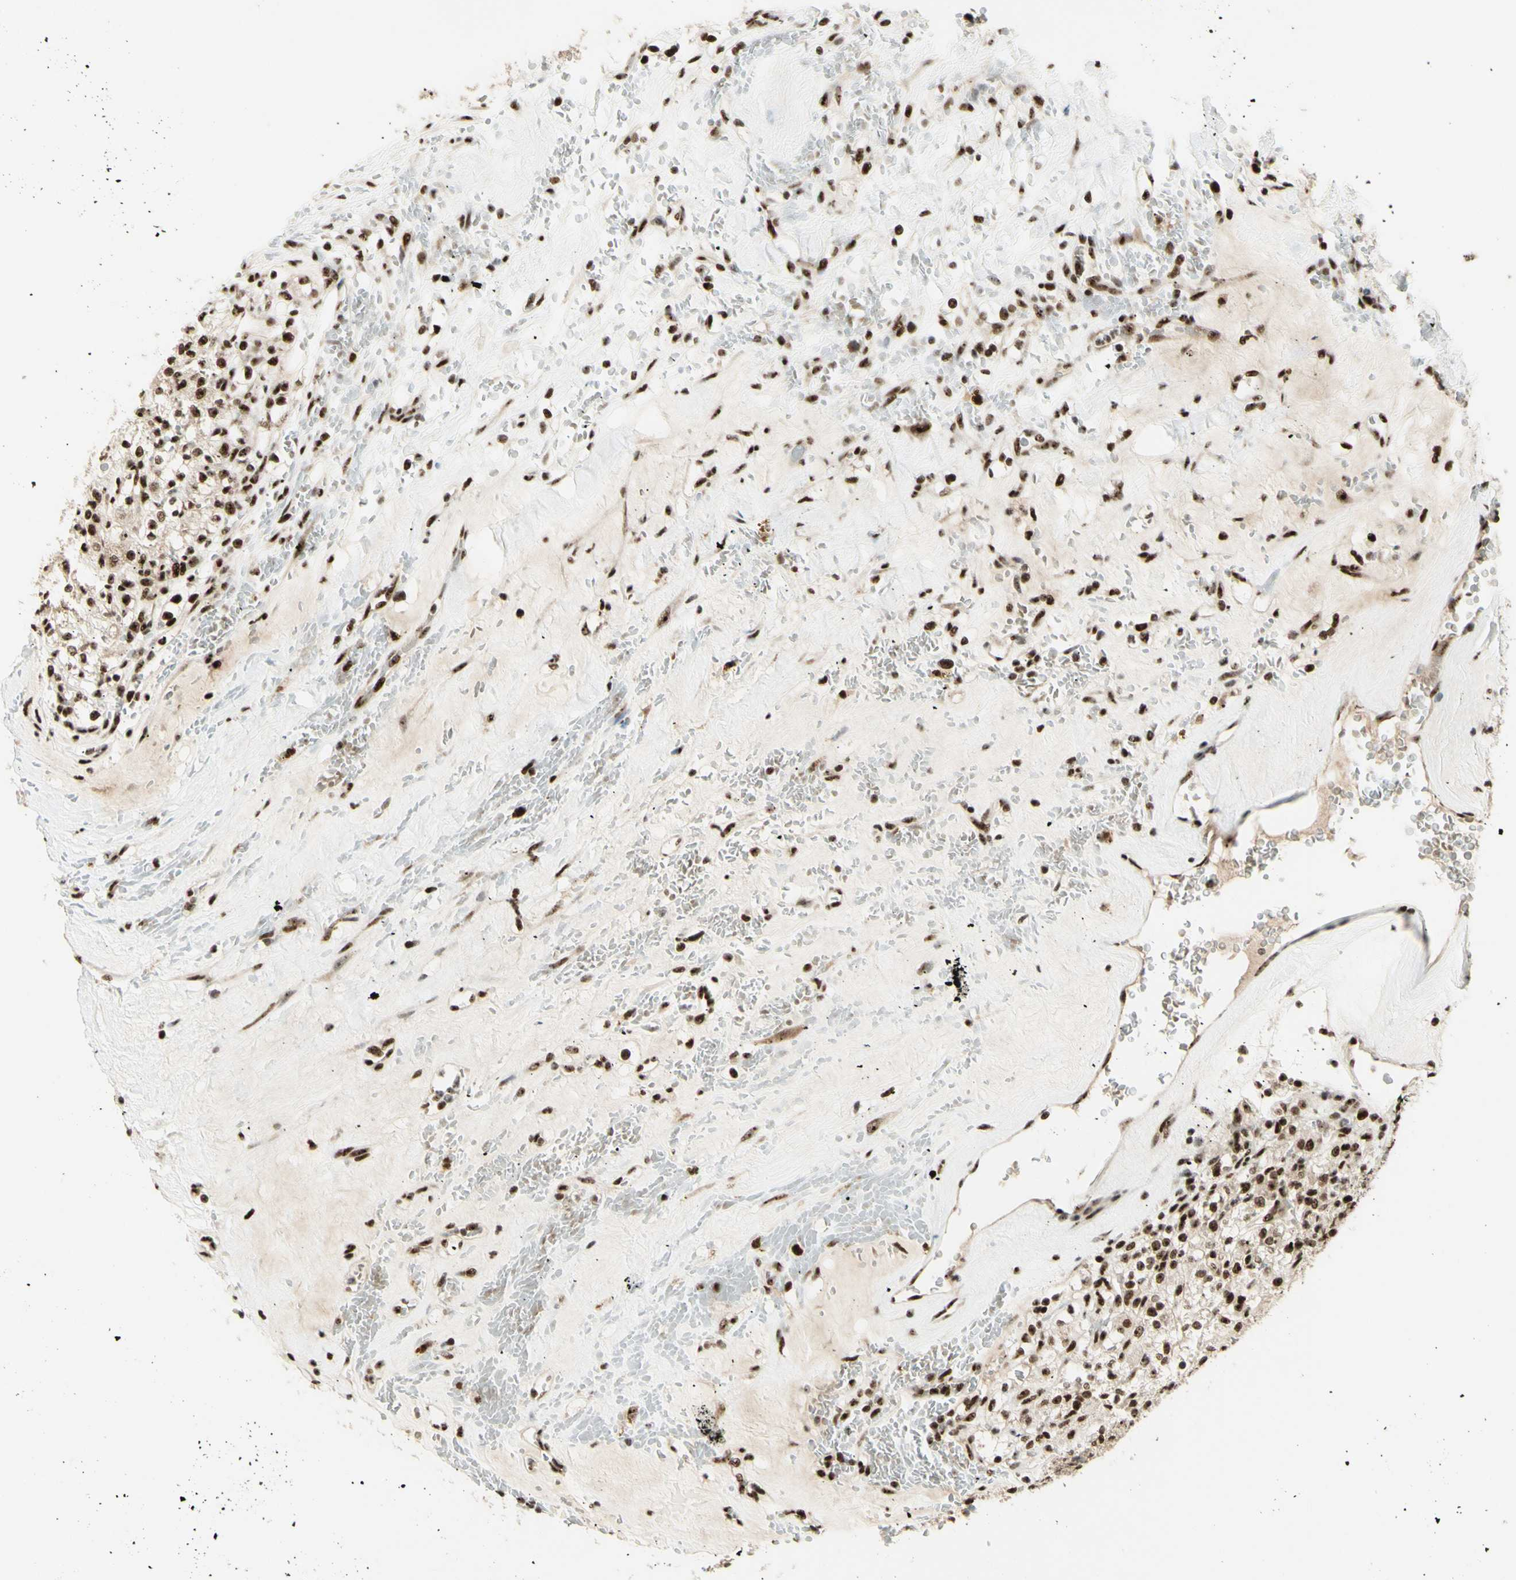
{"staining": {"intensity": "strong", "quantity": ">75%", "location": "nuclear"}, "tissue": "renal cancer", "cell_type": "Tumor cells", "image_type": "cancer", "snomed": [{"axis": "morphology", "description": "Normal tissue, NOS"}, {"axis": "morphology", "description": "Adenocarcinoma, NOS"}, {"axis": "topography", "description": "Kidney"}], "caption": "Adenocarcinoma (renal) stained with IHC shows strong nuclear positivity in approximately >75% of tumor cells. The staining was performed using DAB, with brown indicating positive protein expression. Nuclei are stained blue with hematoxylin.", "gene": "DHX9", "patient": {"sex": "female", "age": 72}}